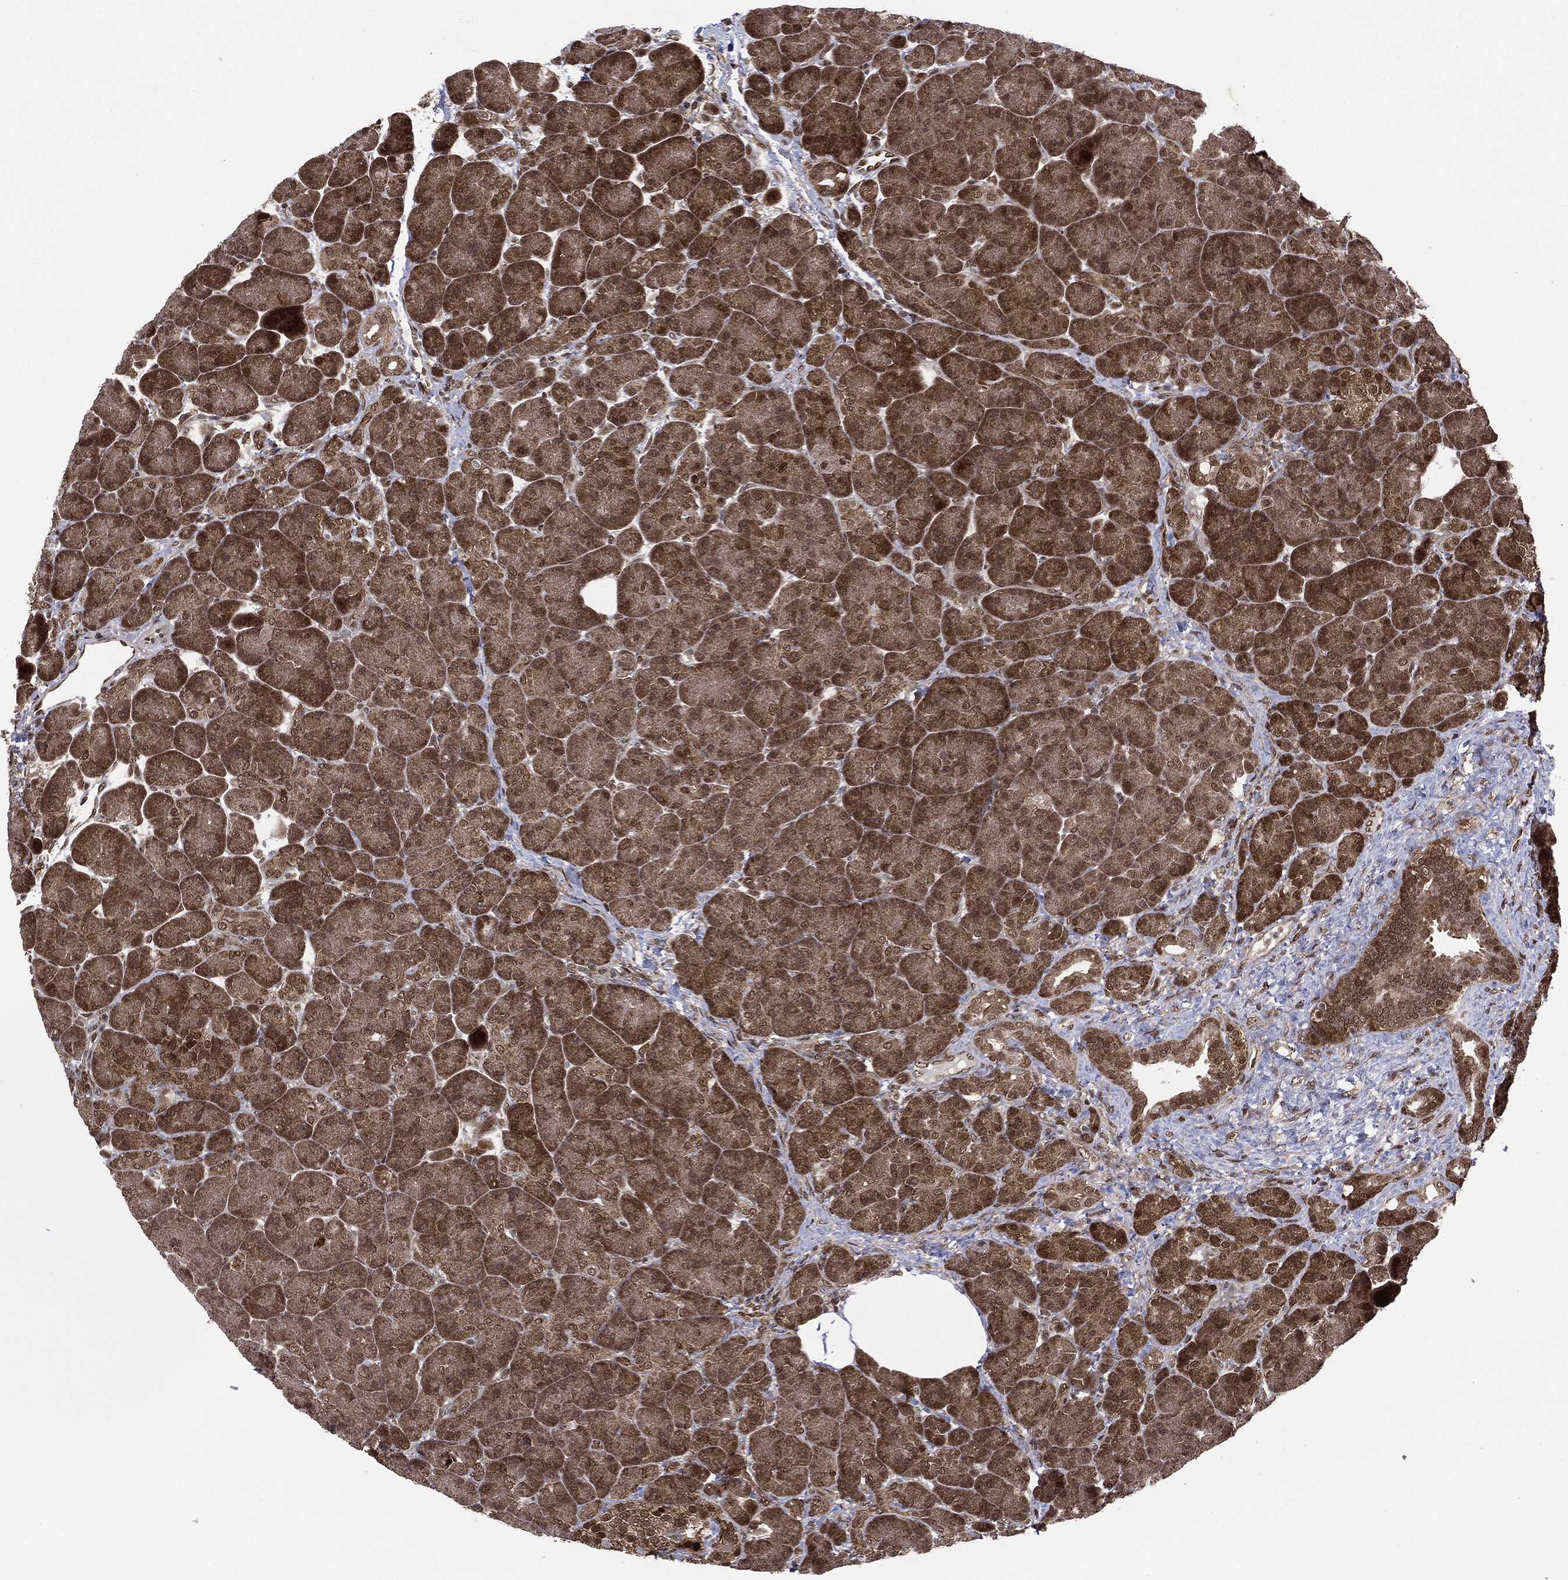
{"staining": {"intensity": "moderate", "quantity": "25%-75%", "location": "cytoplasmic/membranous"}, "tissue": "pancreas", "cell_type": "Exocrine glandular cells", "image_type": "normal", "snomed": [{"axis": "morphology", "description": "Normal tissue, NOS"}, {"axis": "topography", "description": "Pancreas"}], "caption": "High-power microscopy captured an immunohistochemistry (IHC) image of unremarkable pancreas, revealing moderate cytoplasmic/membranous positivity in about 25%-75% of exocrine glandular cells.", "gene": "PTPA", "patient": {"sex": "female", "age": 63}}